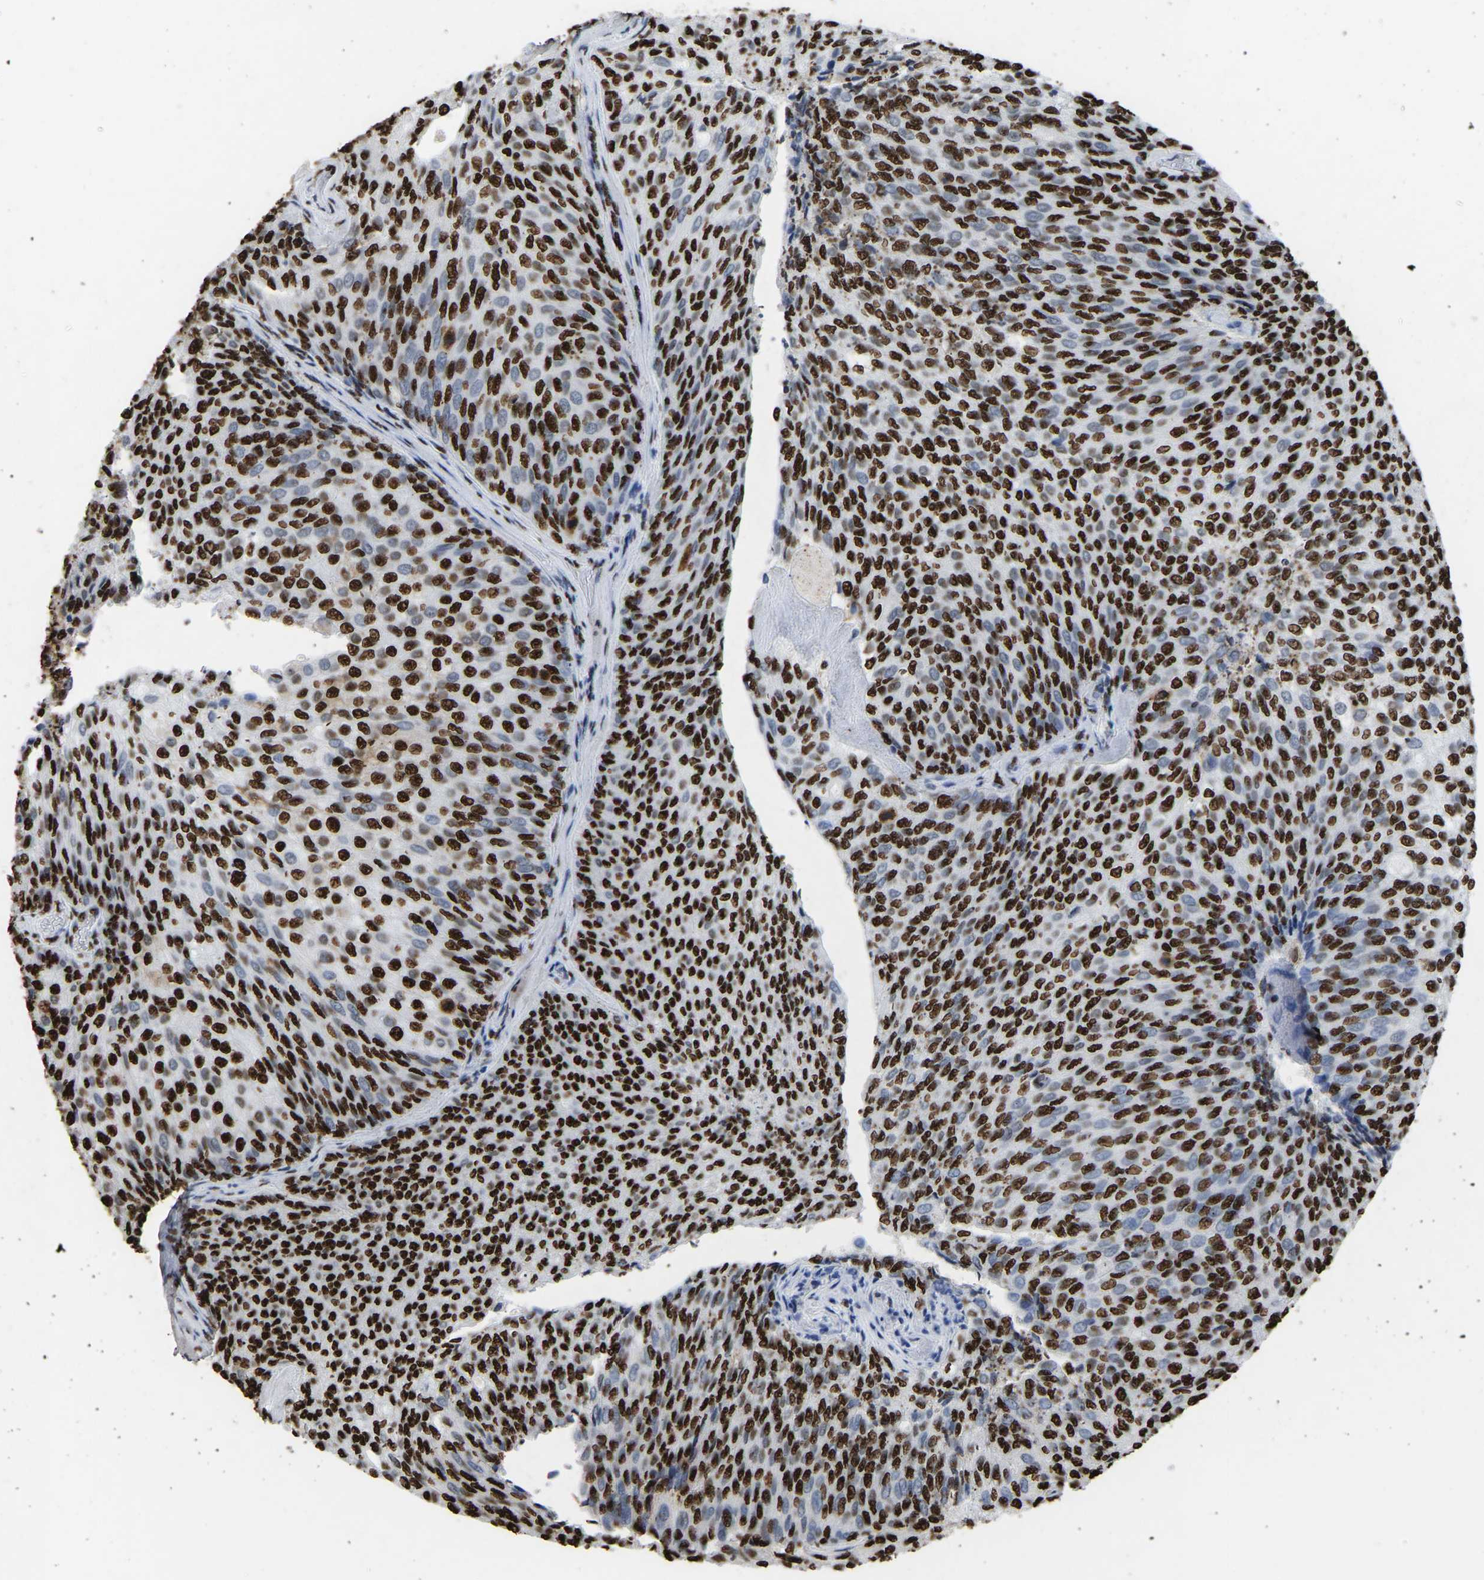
{"staining": {"intensity": "strong", "quantity": ">75%", "location": "nuclear"}, "tissue": "urothelial cancer", "cell_type": "Tumor cells", "image_type": "cancer", "snomed": [{"axis": "morphology", "description": "Urothelial carcinoma, Low grade"}, {"axis": "topography", "description": "Urinary bladder"}], "caption": "This photomicrograph shows immunohistochemistry staining of urothelial cancer, with high strong nuclear staining in approximately >75% of tumor cells.", "gene": "RBL2", "patient": {"sex": "female", "age": 79}}